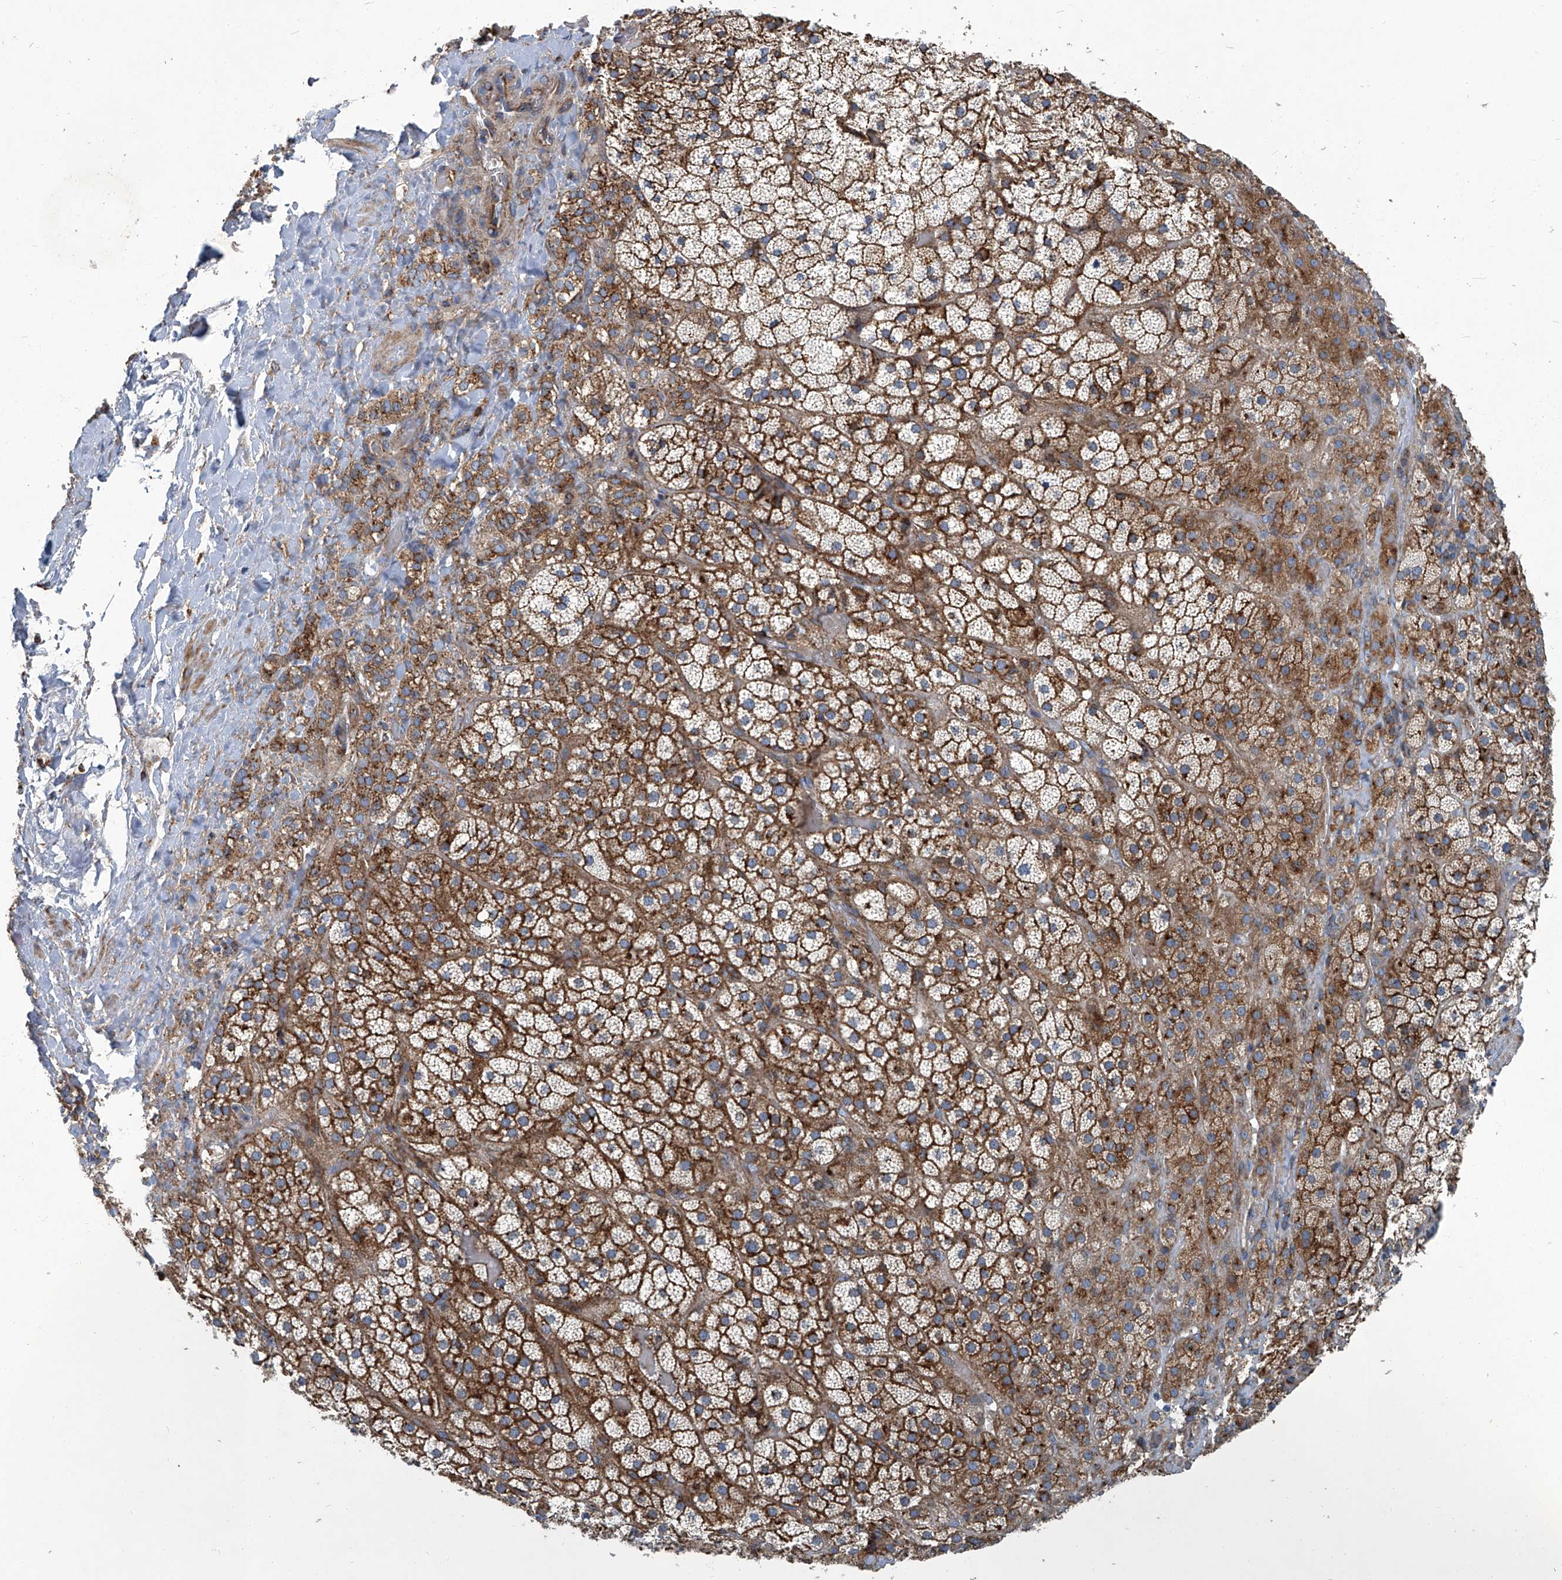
{"staining": {"intensity": "strong", "quantity": ">75%", "location": "cytoplasmic/membranous"}, "tissue": "adrenal gland", "cell_type": "Glandular cells", "image_type": "normal", "snomed": [{"axis": "morphology", "description": "Normal tissue, NOS"}, {"axis": "topography", "description": "Adrenal gland"}], "caption": "Immunohistochemistry of unremarkable adrenal gland exhibits high levels of strong cytoplasmic/membranous expression in approximately >75% of glandular cells.", "gene": "PIGH", "patient": {"sex": "male", "age": 57}}